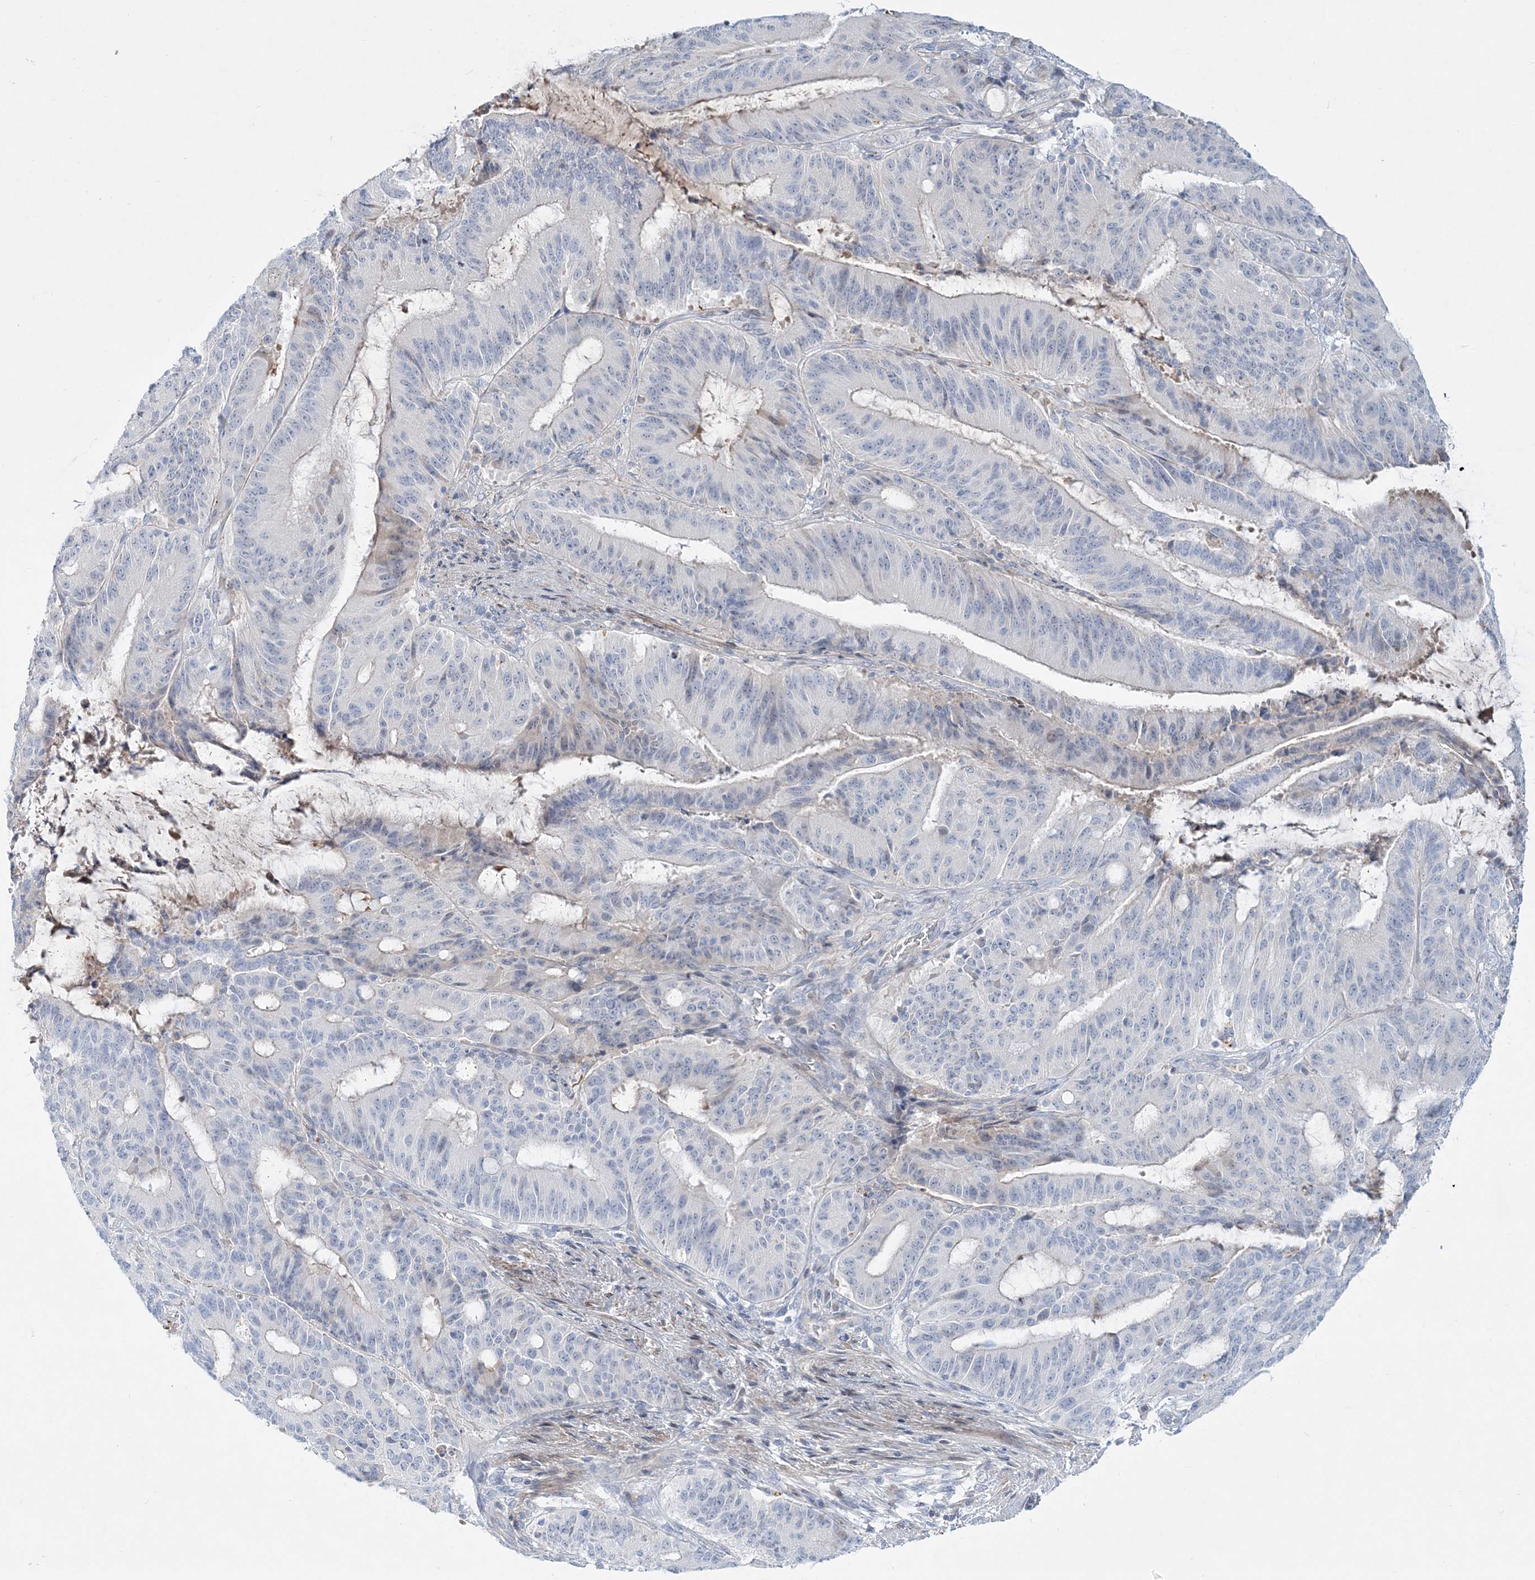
{"staining": {"intensity": "negative", "quantity": "none", "location": "none"}, "tissue": "liver cancer", "cell_type": "Tumor cells", "image_type": "cancer", "snomed": [{"axis": "morphology", "description": "Normal tissue, NOS"}, {"axis": "morphology", "description": "Cholangiocarcinoma"}, {"axis": "topography", "description": "Liver"}, {"axis": "topography", "description": "Peripheral nerve tissue"}], "caption": "DAB immunohistochemical staining of human liver cancer (cholangiocarcinoma) shows no significant staining in tumor cells.", "gene": "DNAH5", "patient": {"sex": "female", "age": 73}}